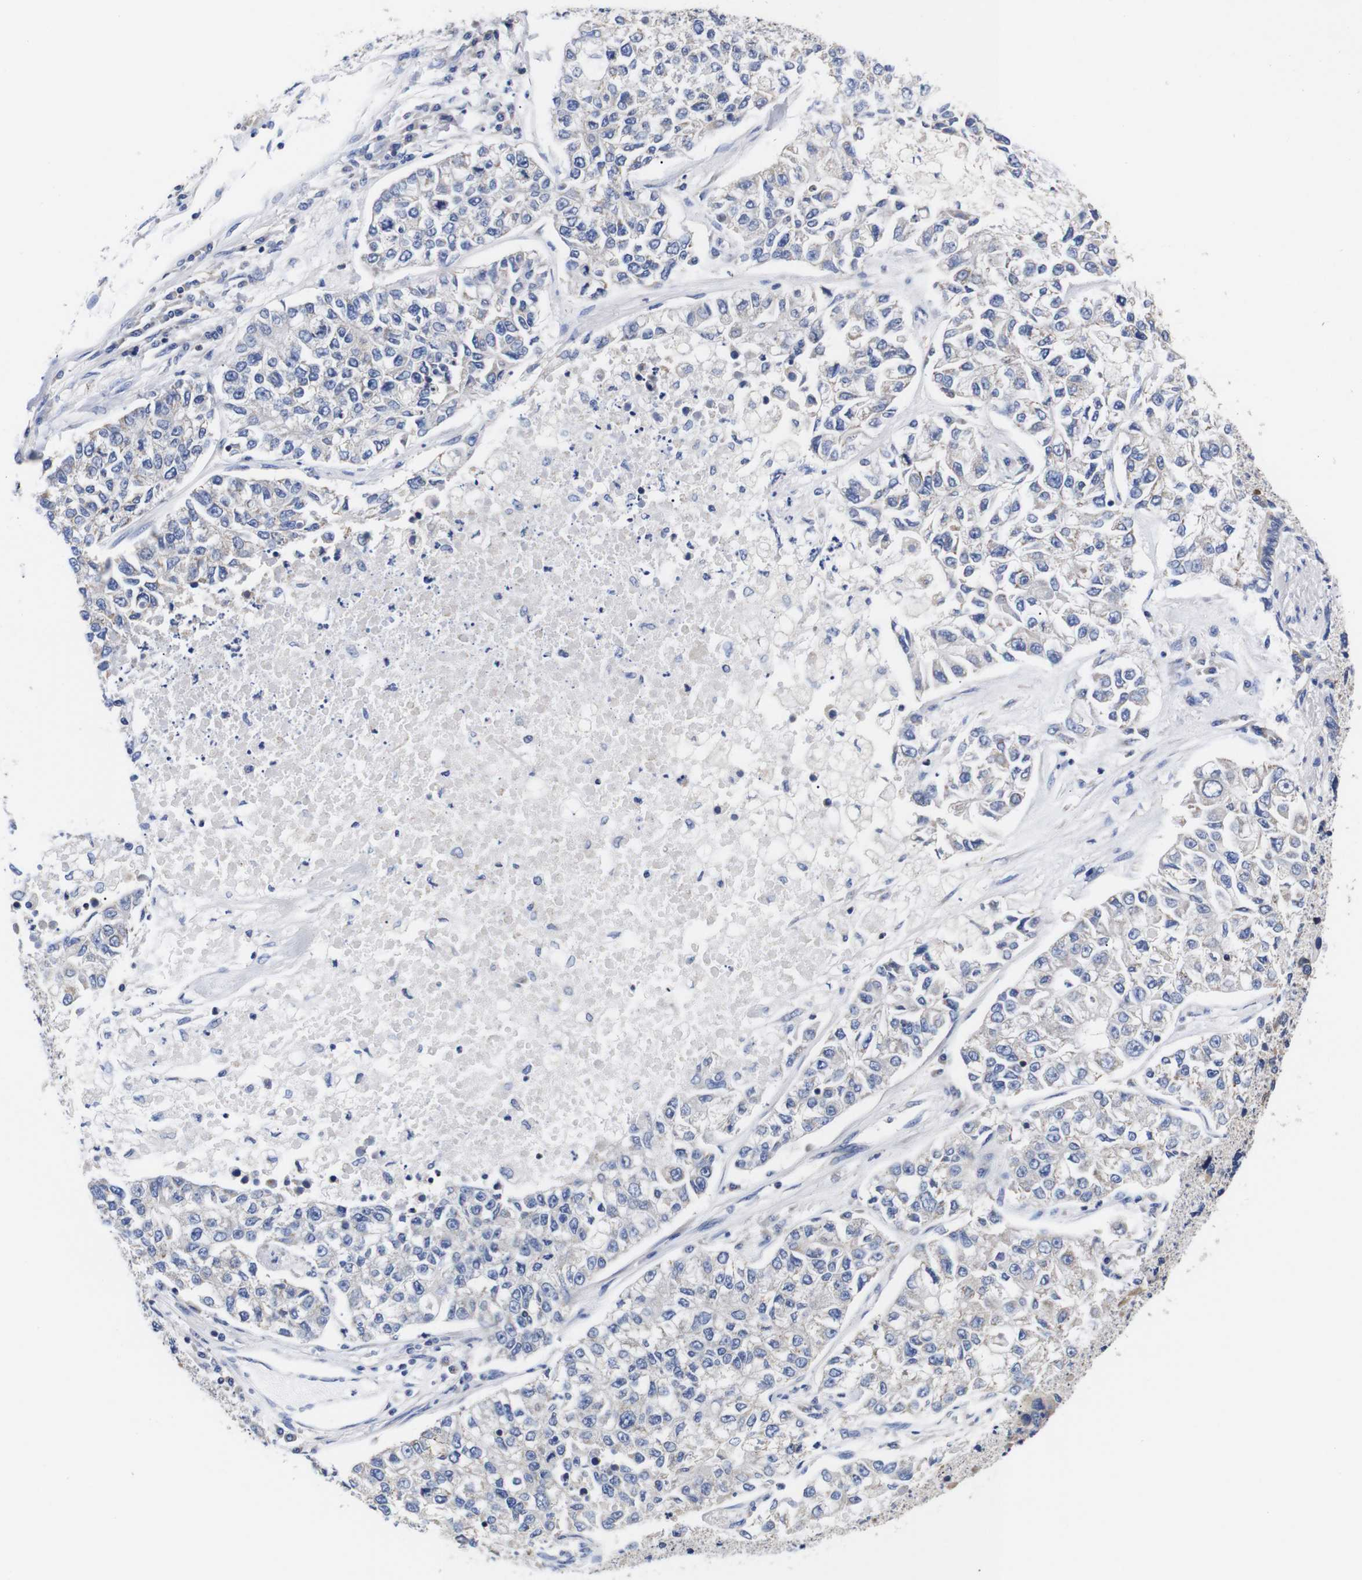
{"staining": {"intensity": "negative", "quantity": "none", "location": "none"}, "tissue": "lung cancer", "cell_type": "Tumor cells", "image_type": "cancer", "snomed": [{"axis": "morphology", "description": "Adenocarcinoma, NOS"}, {"axis": "topography", "description": "Lung"}], "caption": "This is an immunohistochemistry (IHC) image of human adenocarcinoma (lung). There is no positivity in tumor cells.", "gene": "OPN3", "patient": {"sex": "male", "age": 49}}